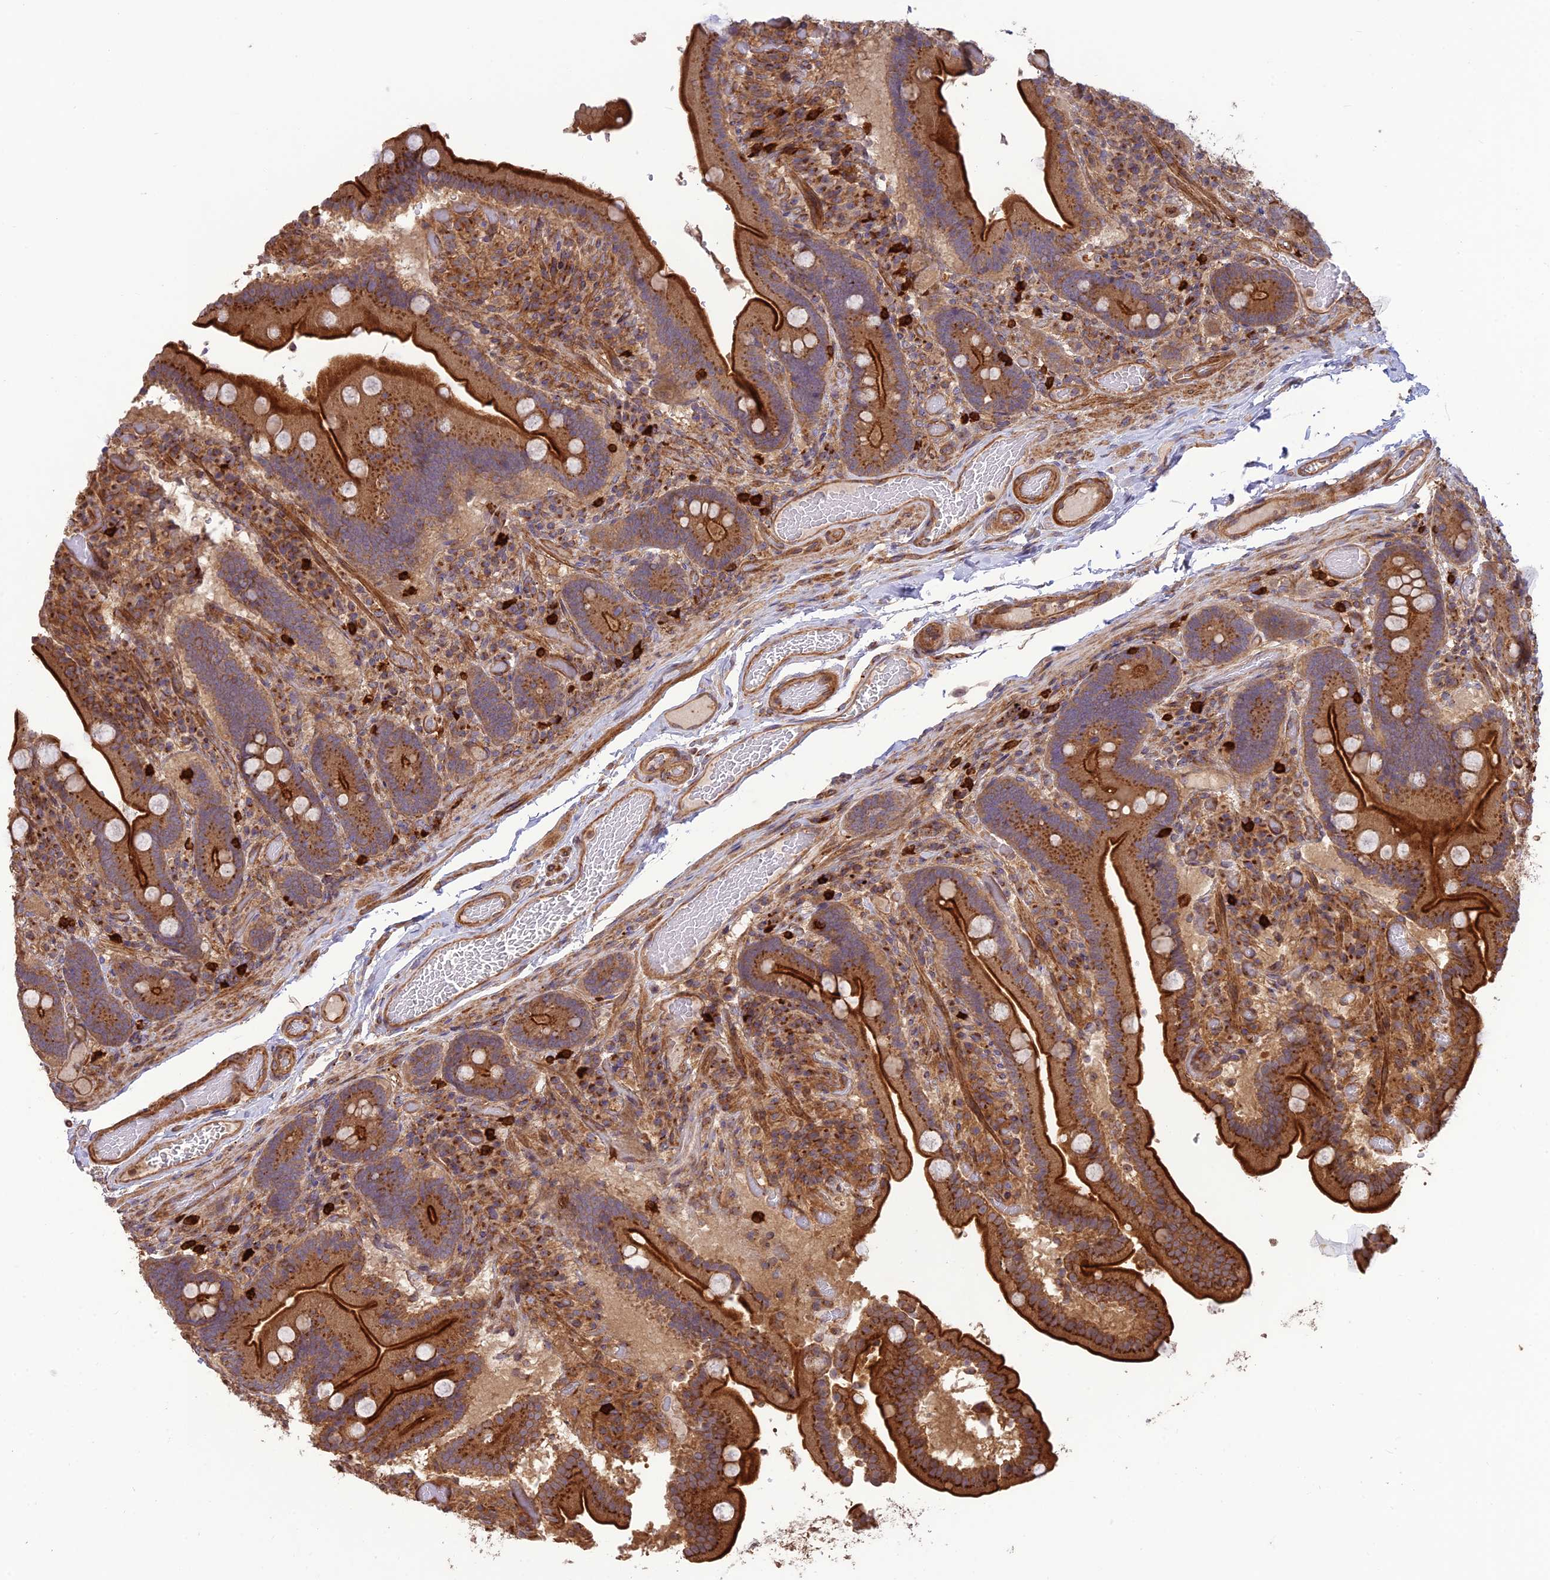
{"staining": {"intensity": "strong", "quantity": ">75%", "location": "cytoplasmic/membranous"}, "tissue": "duodenum", "cell_type": "Glandular cells", "image_type": "normal", "snomed": [{"axis": "morphology", "description": "Normal tissue, NOS"}, {"axis": "topography", "description": "Duodenum"}], "caption": "This micrograph demonstrates immunohistochemistry (IHC) staining of normal human duodenum, with high strong cytoplasmic/membranous staining in about >75% of glandular cells.", "gene": "TMEM131L", "patient": {"sex": "female", "age": 62}}